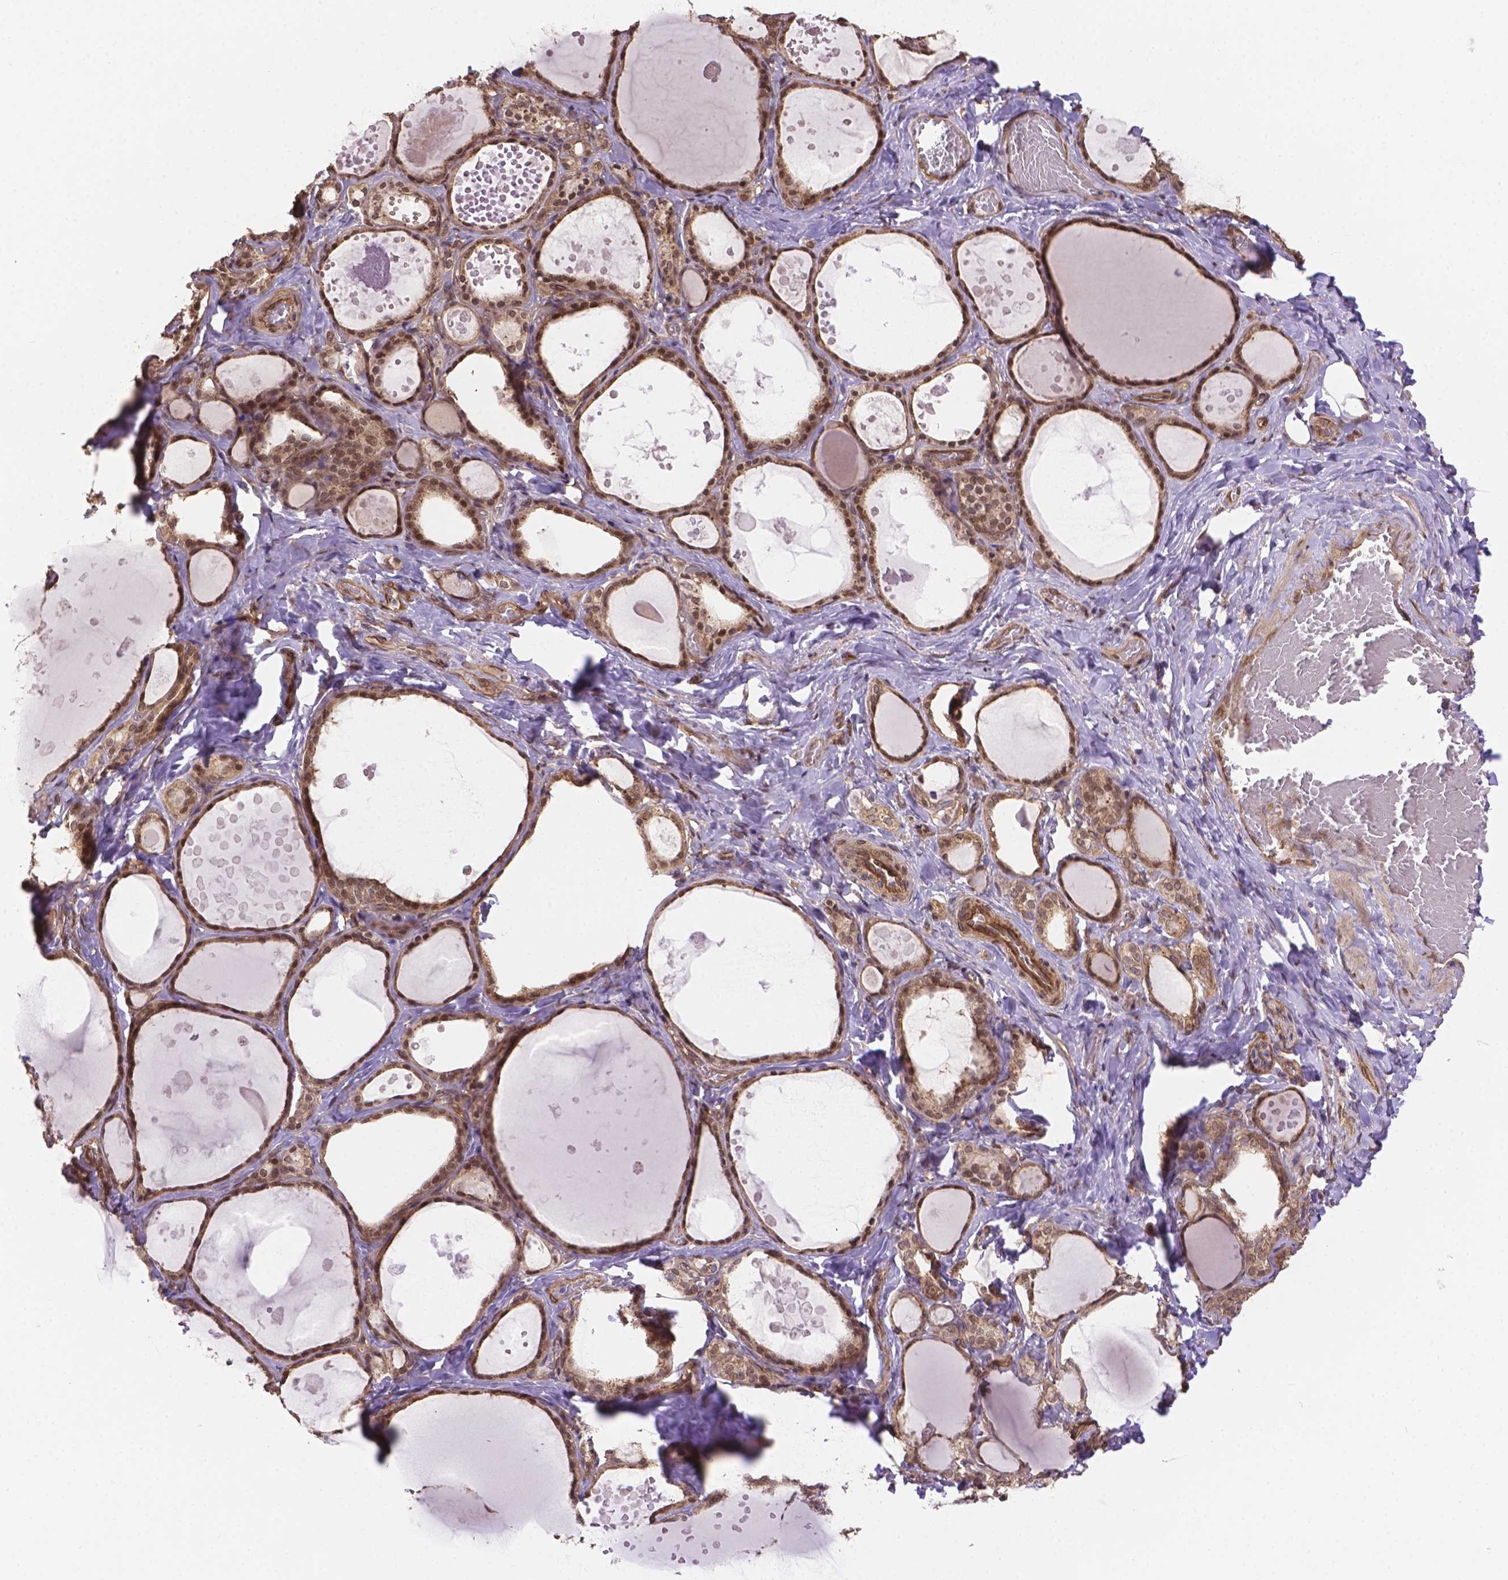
{"staining": {"intensity": "moderate", "quantity": ">75%", "location": "cytoplasmic/membranous,nuclear"}, "tissue": "thyroid gland", "cell_type": "Glandular cells", "image_type": "normal", "snomed": [{"axis": "morphology", "description": "Normal tissue, NOS"}, {"axis": "topography", "description": "Thyroid gland"}], "caption": "IHC of normal thyroid gland demonstrates medium levels of moderate cytoplasmic/membranous,nuclear expression in approximately >75% of glandular cells. (IHC, brightfield microscopy, high magnification).", "gene": "YAP1", "patient": {"sex": "female", "age": 56}}